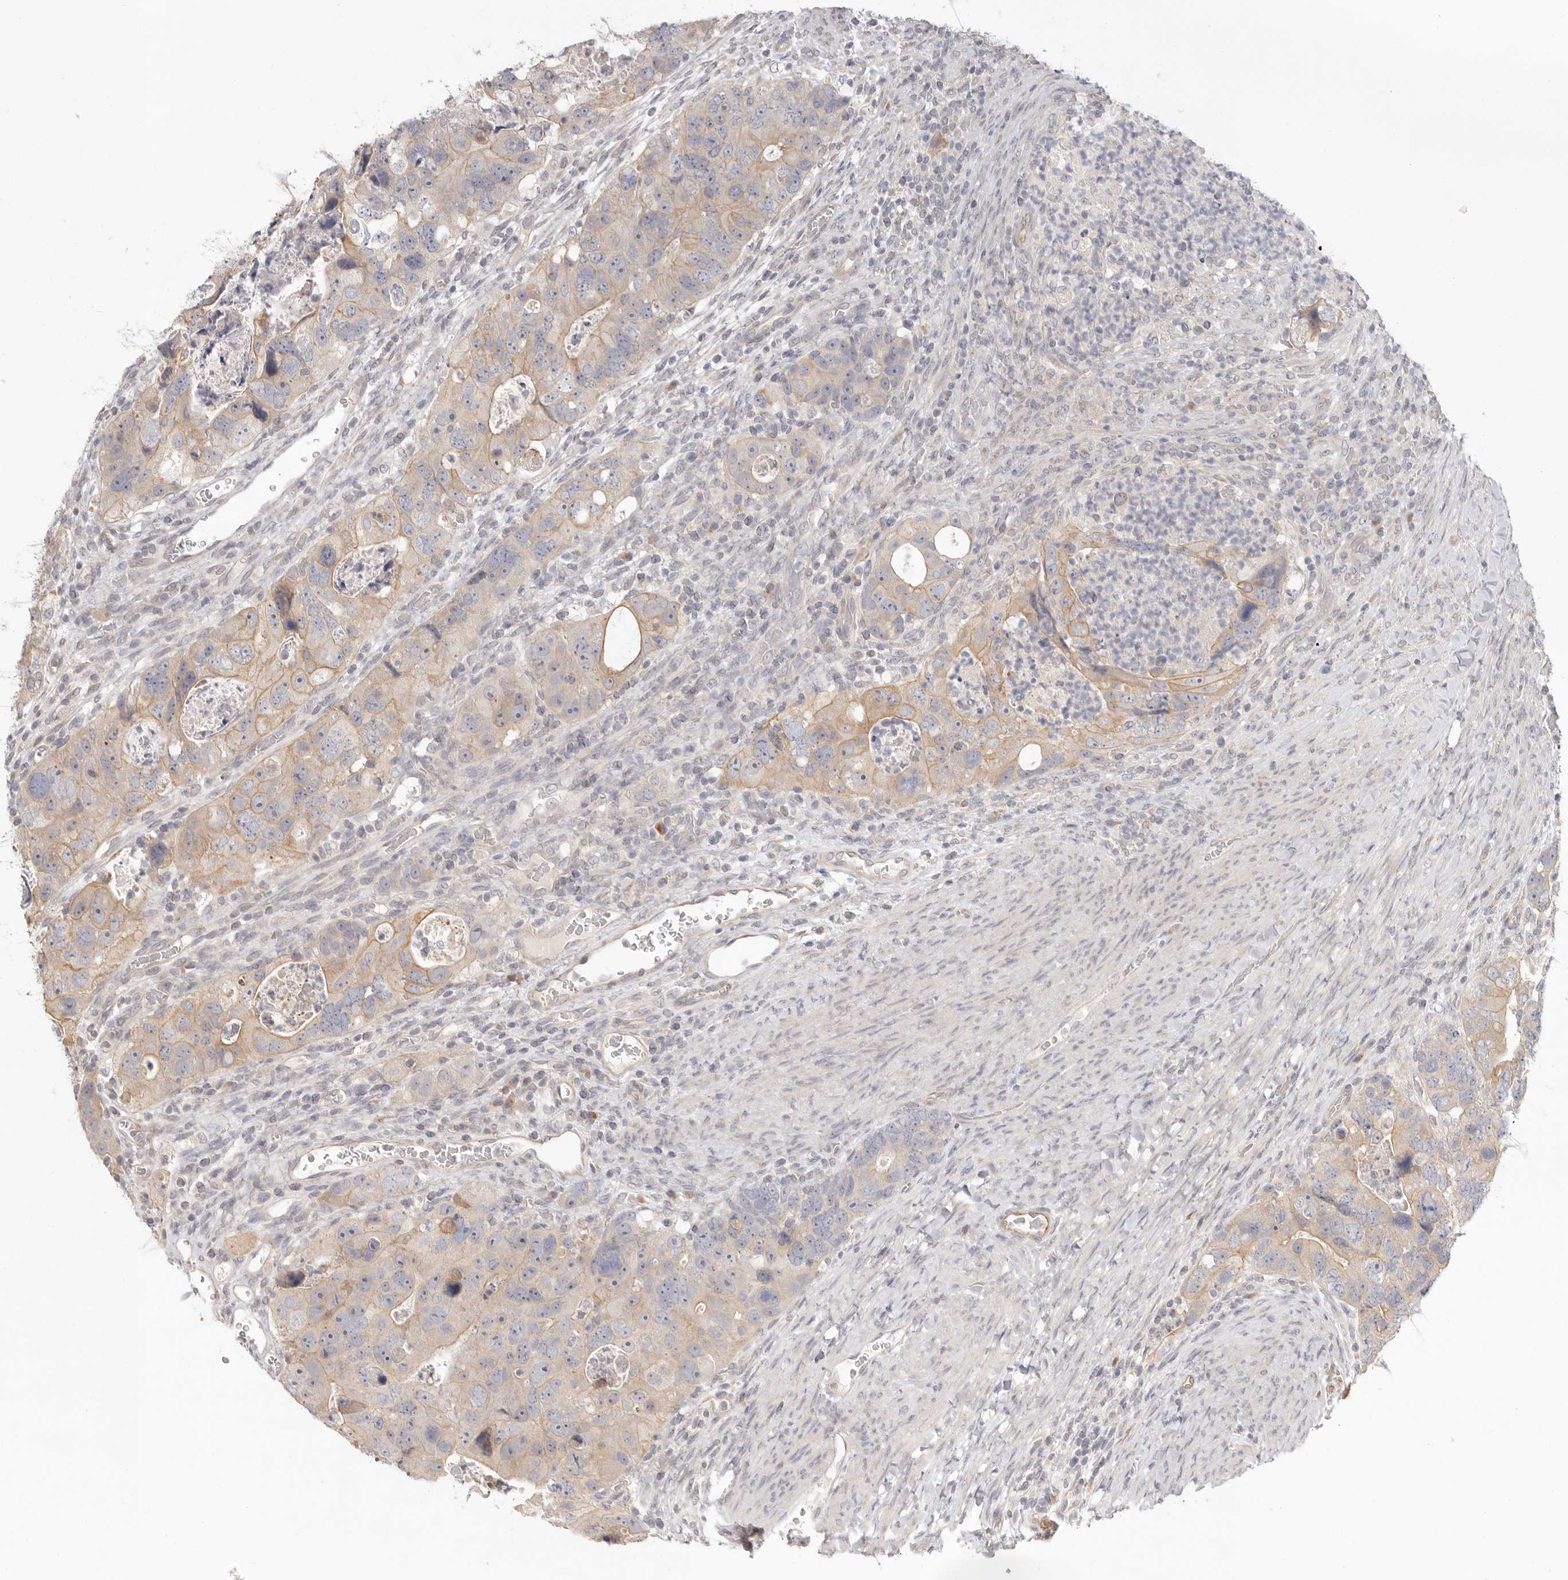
{"staining": {"intensity": "moderate", "quantity": "25%-75%", "location": "cytoplasmic/membranous"}, "tissue": "colorectal cancer", "cell_type": "Tumor cells", "image_type": "cancer", "snomed": [{"axis": "morphology", "description": "Adenocarcinoma, NOS"}, {"axis": "topography", "description": "Rectum"}], "caption": "IHC (DAB (3,3'-diaminobenzidine)) staining of colorectal adenocarcinoma shows moderate cytoplasmic/membranous protein positivity in approximately 25%-75% of tumor cells.", "gene": "AHDC1", "patient": {"sex": "male", "age": 59}}